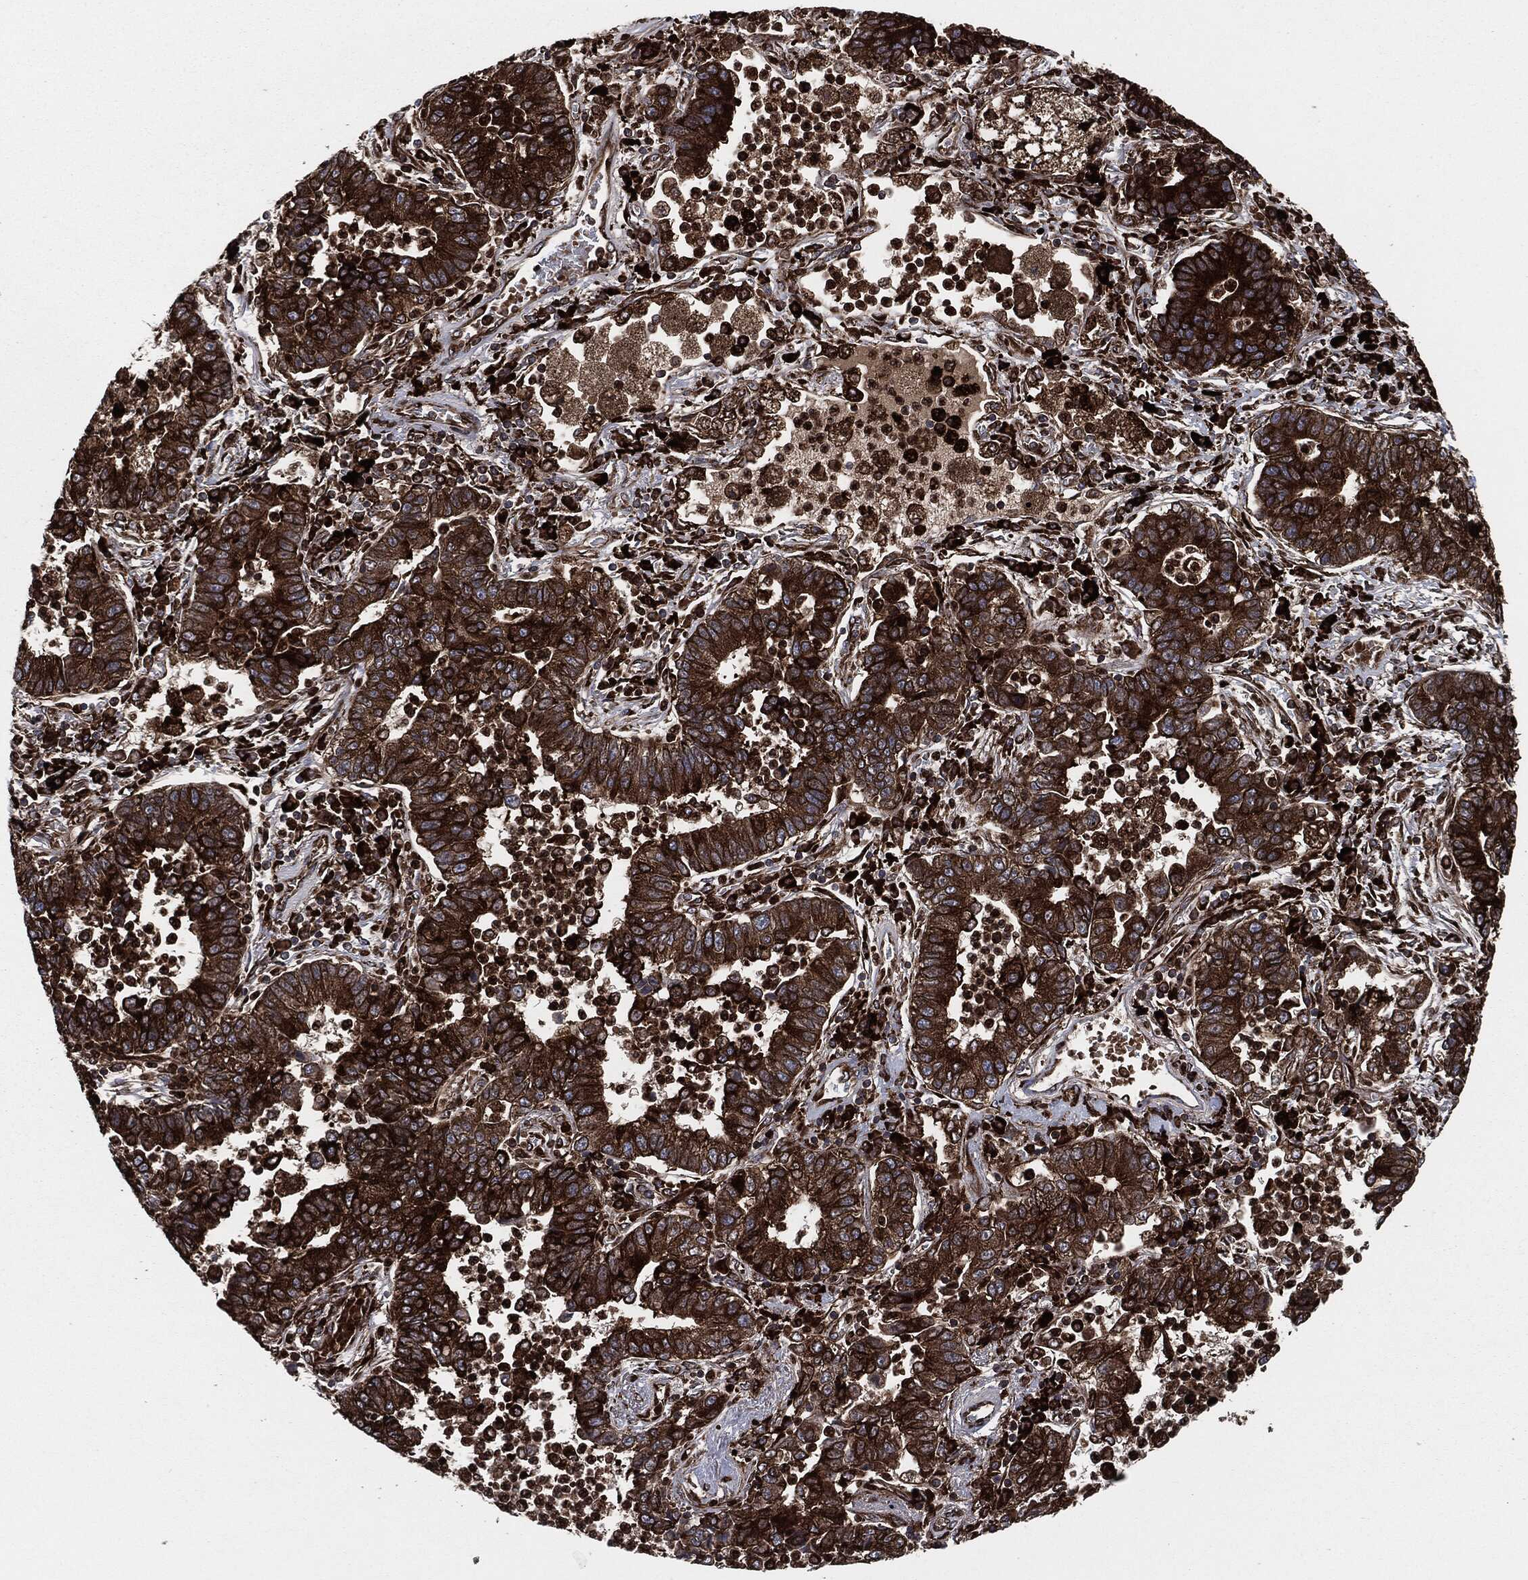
{"staining": {"intensity": "strong", "quantity": ">75%", "location": "cytoplasmic/membranous"}, "tissue": "lung cancer", "cell_type": "Tumor cells", "image_type": "cancer", "snomed": [{"axis": "morphology", "description": "Adenocarcinoma, NOS"}, {"axis": "topography", "description": "Lung"}], "caption": "Immunohistochemical staining of lung cancer (adenocarcinoma) reveals strong cytoplasmic/membranous protein positivity in about >75% of tumor cells.", "gene": "CALR", "patient": {"sex": "female", "age": 57}}